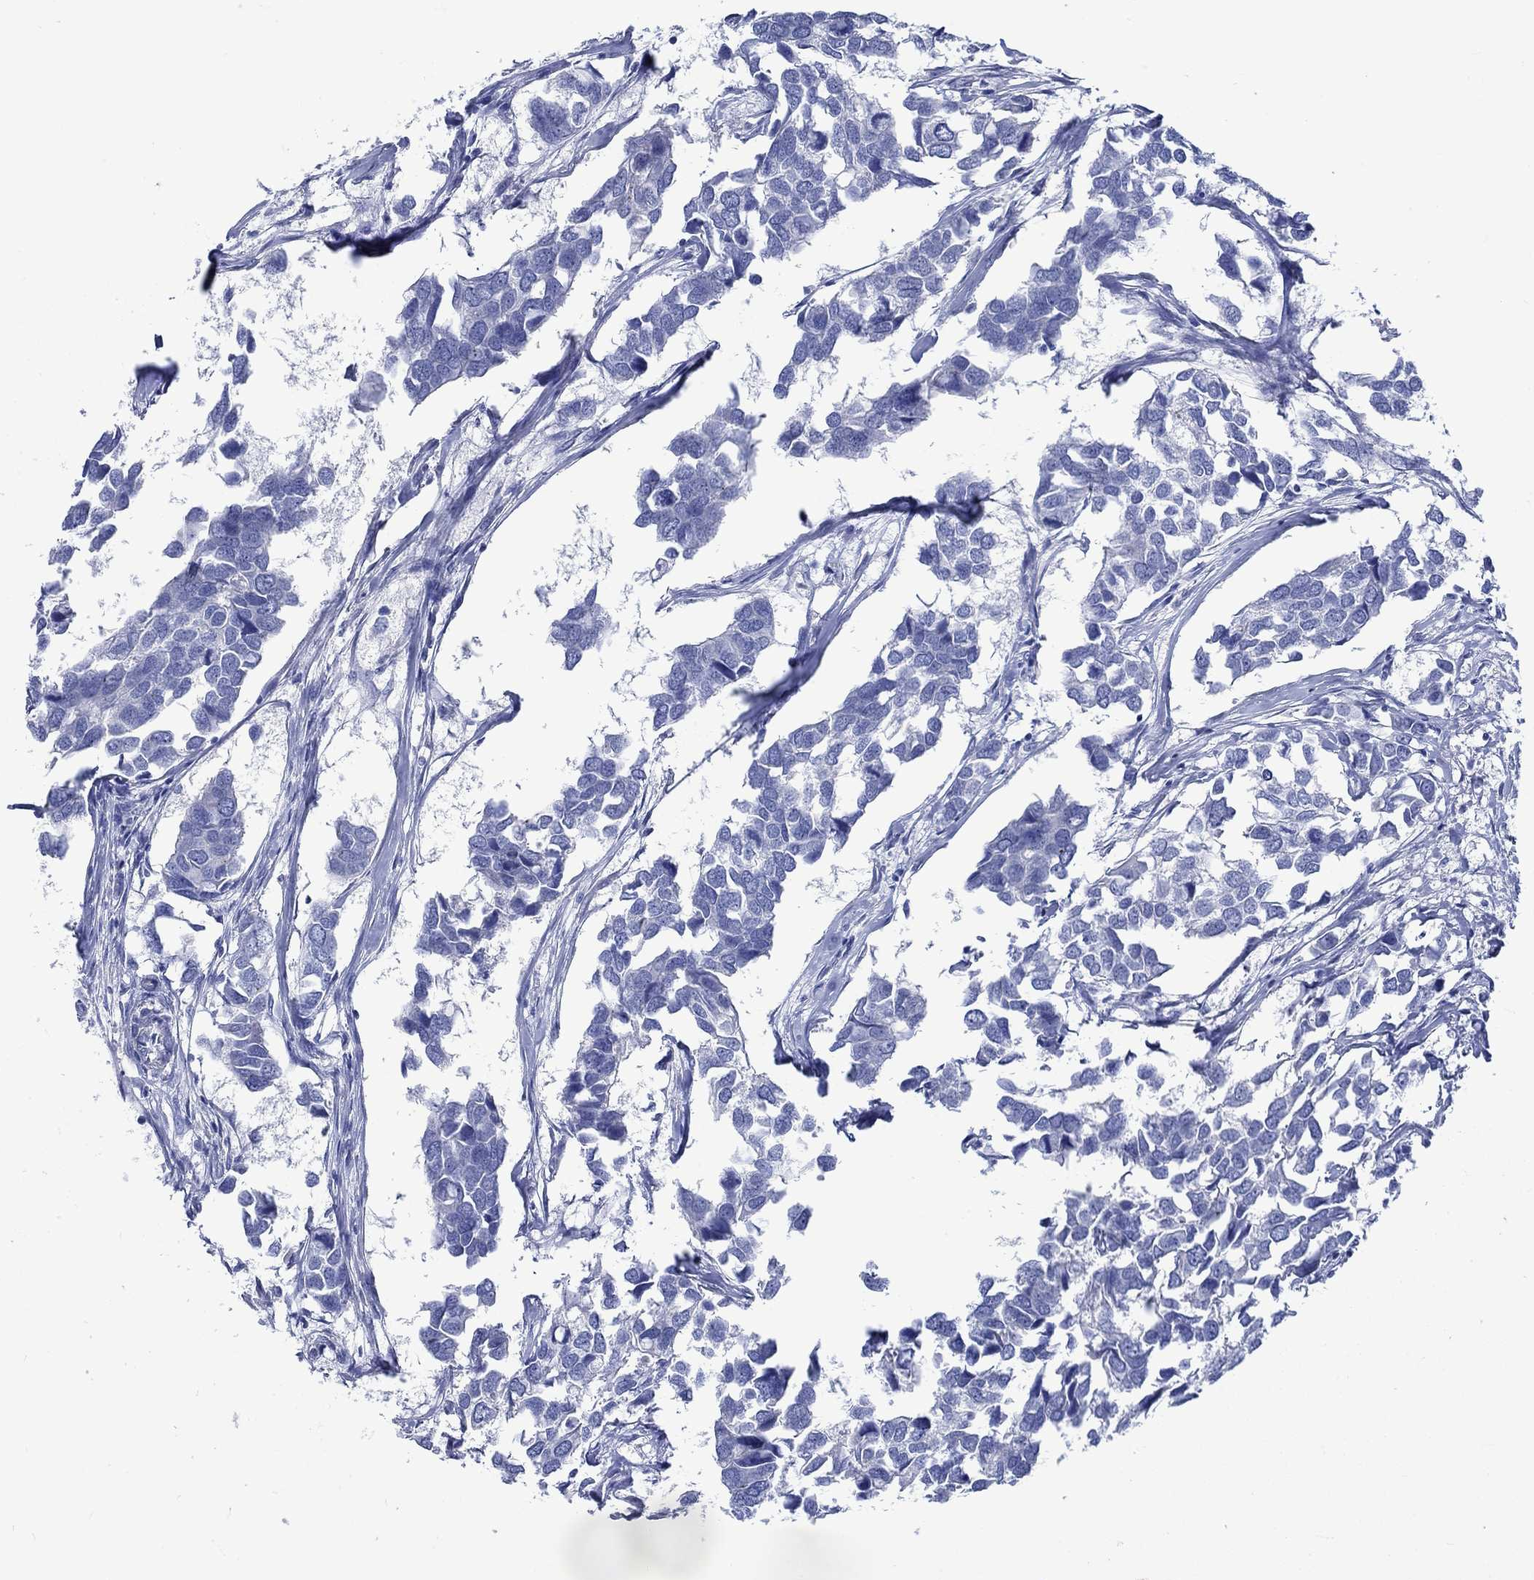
{"staining": {"intensity": "negative", "quantity": "none", "location": "none"}, "tissue": "breast cancer", "cell_type": "Tumor cells", "image_type": "cancer", "snomed": [{"axis": "morphology", "description": "Duct carcinoma"}, {"axis": "topography", "description": "Breast"}], "caption": "Immunohistochemistry histopathology image of breast cancer (invasive ductal carcinoma) stained for a protein (brown), which demonstrates no staining in tumor cells.", "gene": "CPLX2", "patient": {"sex": "female", "age": 83}}